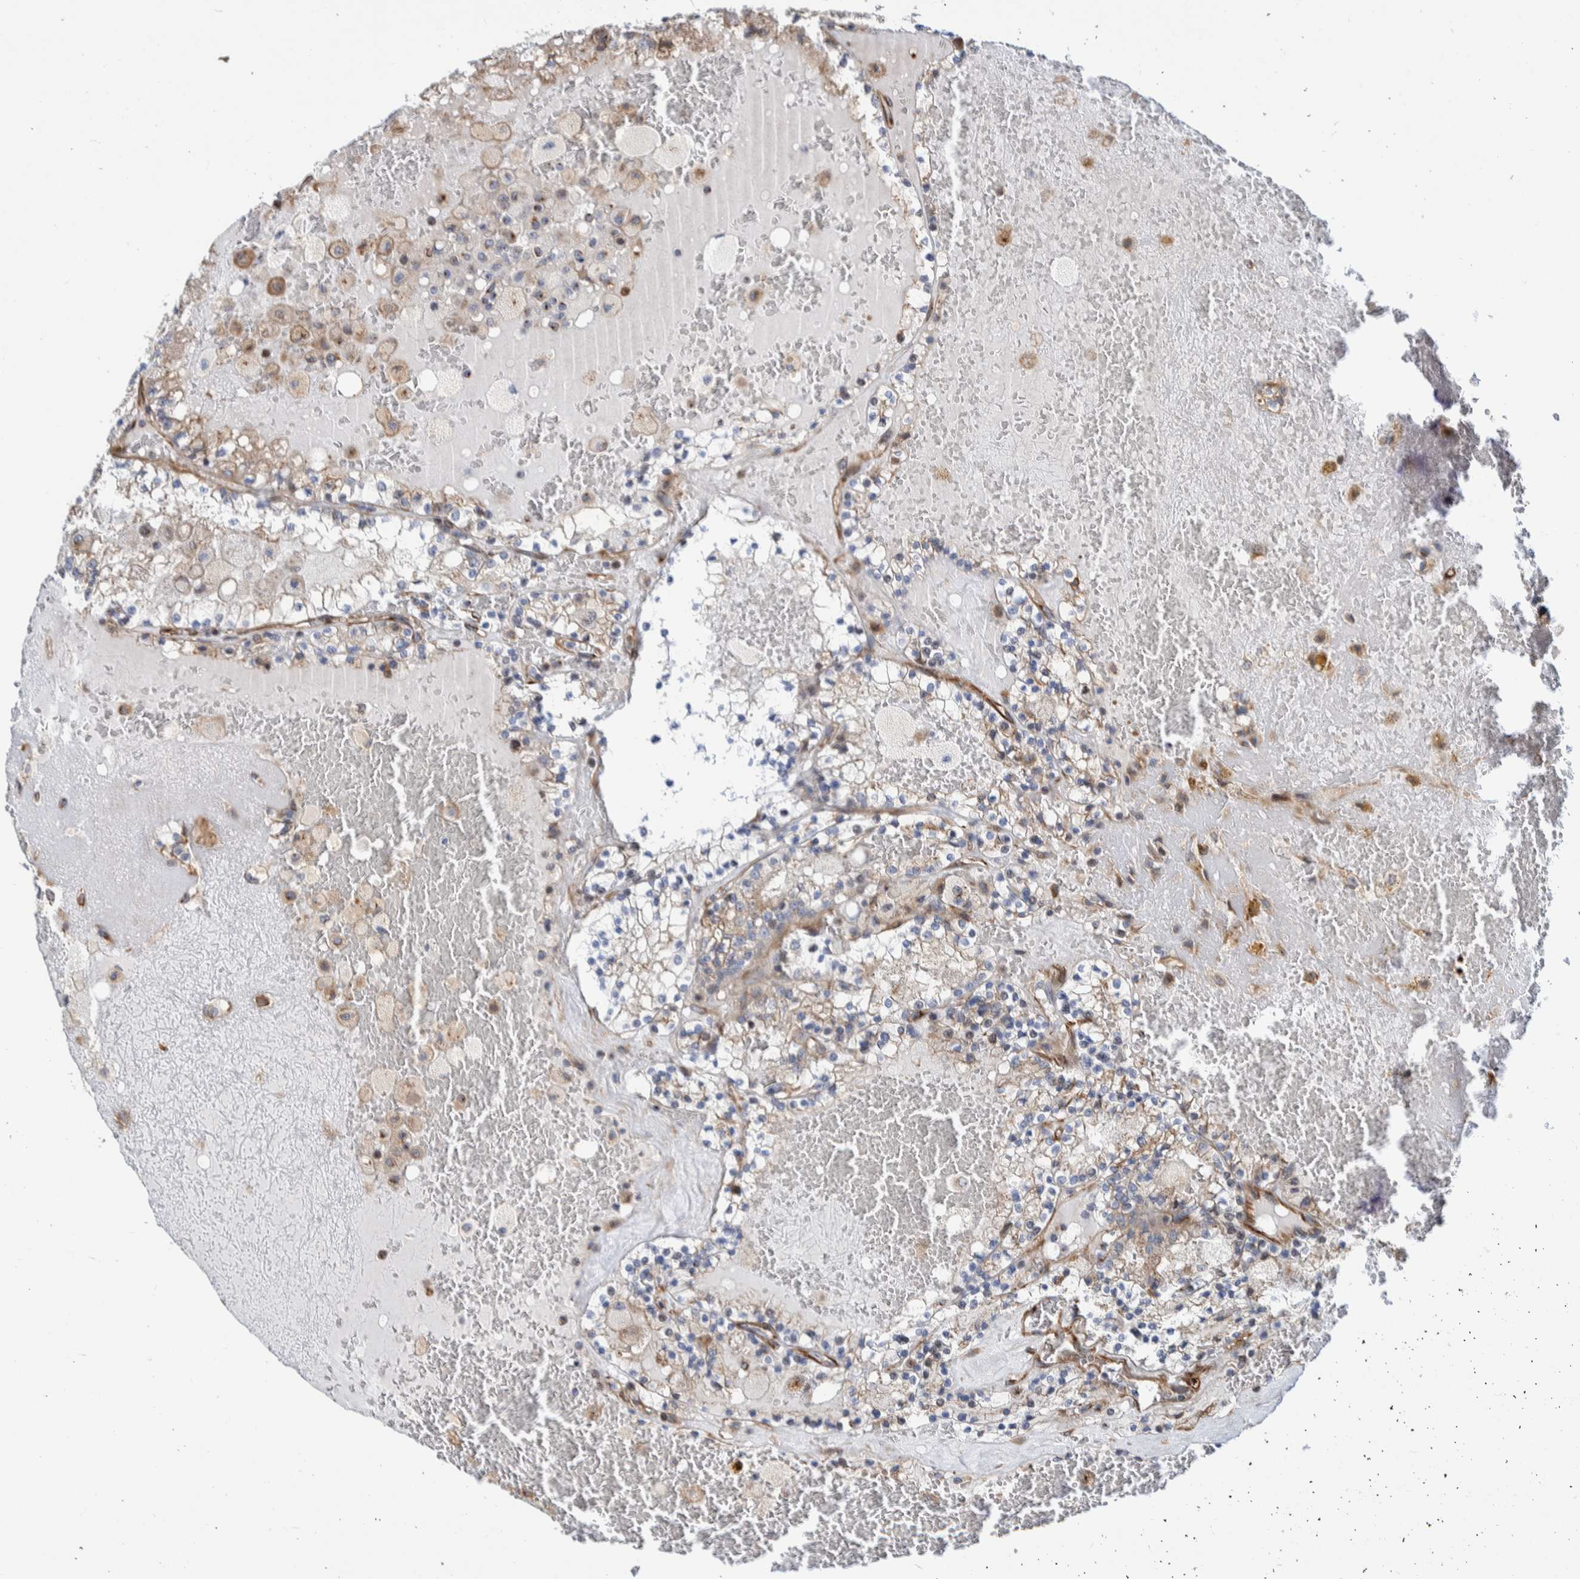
{"staining": {"intensity": "negative", "quantity": "none", "location": "none"}, "tissue": "renal cancer", "cell_type": "Tumor cells", "image_type": "cancer", "snomed": [{"axis": "morphology", "description": "Adenocarcinoma, NOS"}, {"axis": "topography", "description": "Kidney"}], "caption": "A high-resolution image shows immunohistochemistry (IHC) staining of renal adenocarcinoma, which displays no significant staining in tumor cells.", "gene": "CCDC57", "patient": {"sex": "female", "age": 56}}